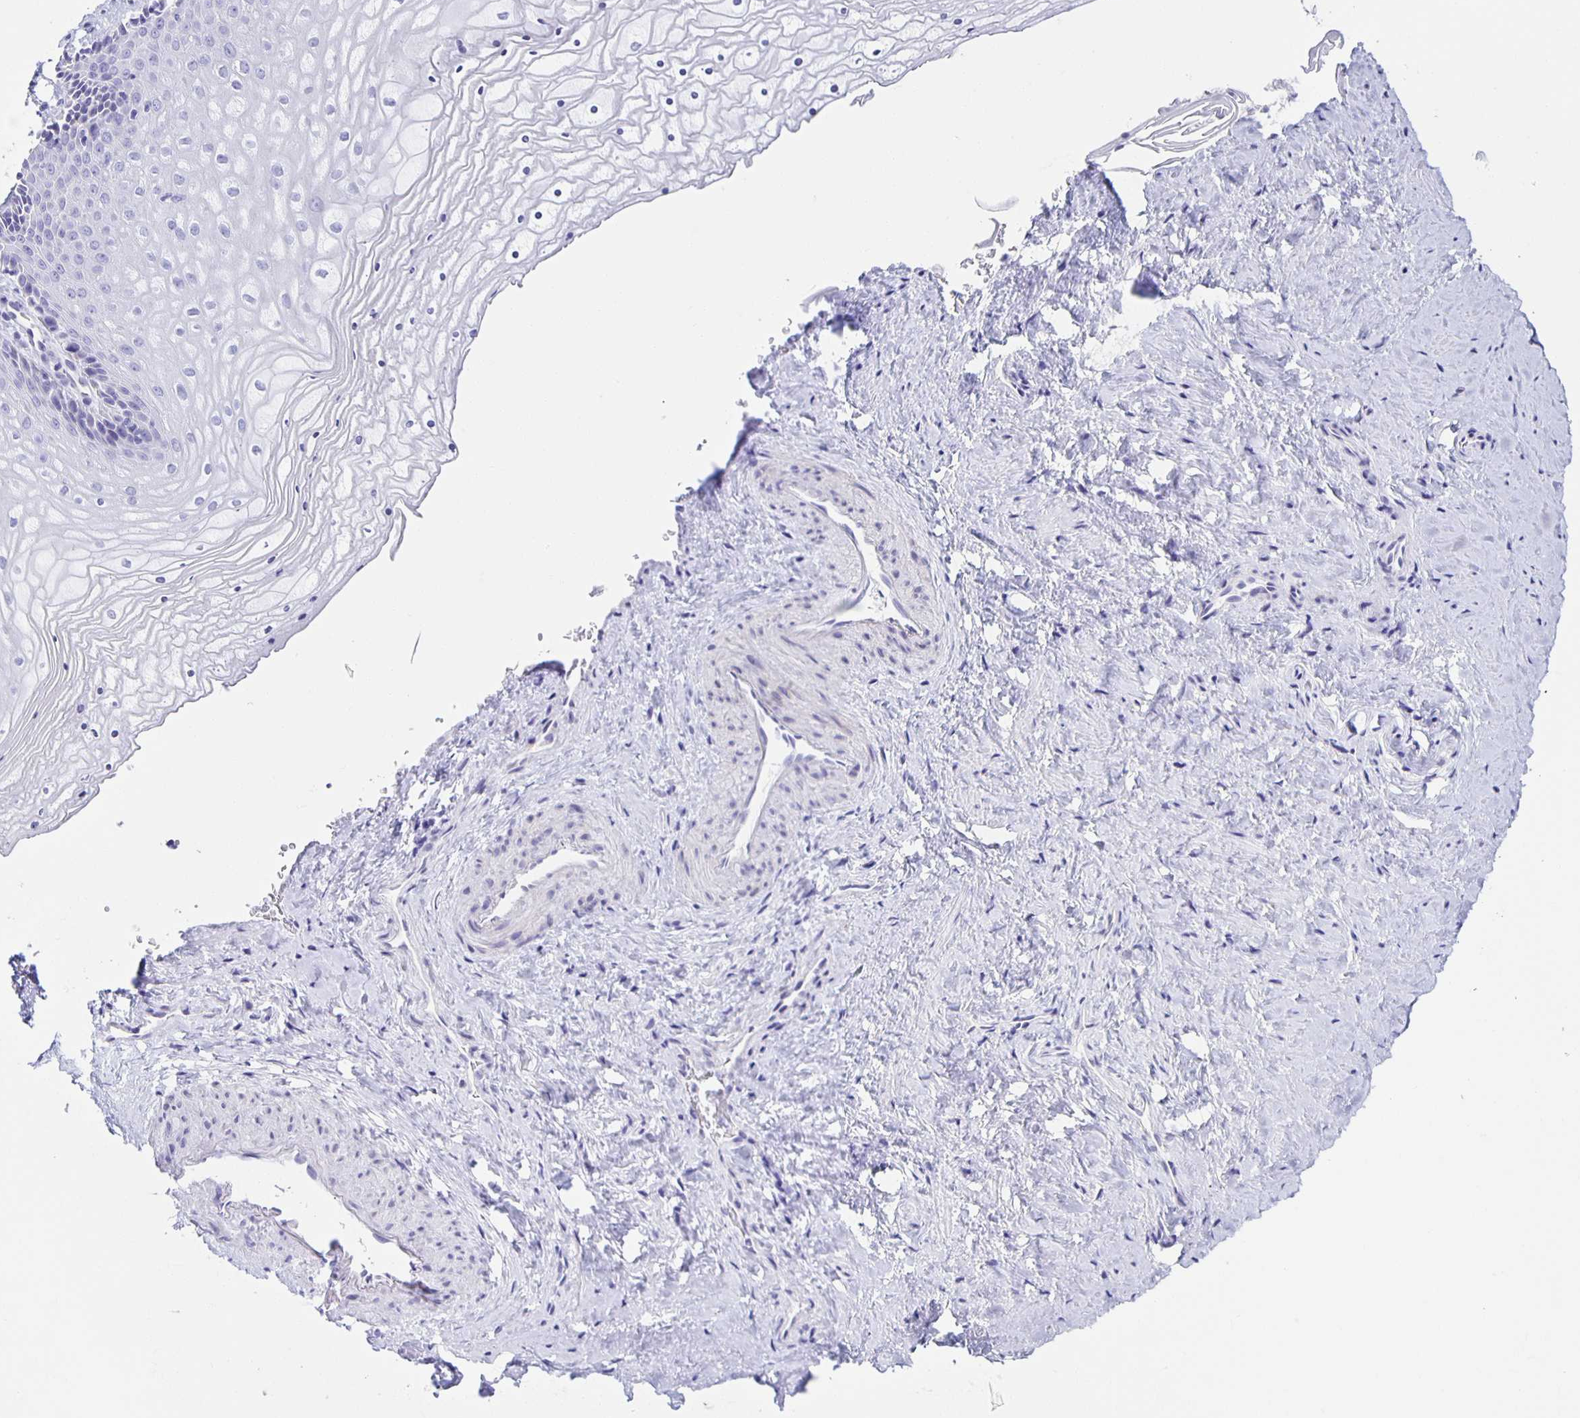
{"staining": {"intensity": "negative", "quantity": "none", "location": "none"}, "tissue": "vagina", "cell_type": "Squamous epithelial cells", "image_type": "normal", "snomed": [{"axis": "morphology", "description": "Normal tissue, NOS"}, {"axis": "topography", "description": "Vagina"}], "caption": "This histopathology image is of normal vagina stained with immunohistochemistry to label a protein in brown with the nuclei are counter-stained blue. There is no staining in squamous epithelial cells.", "gene": "AQP6", "patient": {"sex": "female", "age": 45}}